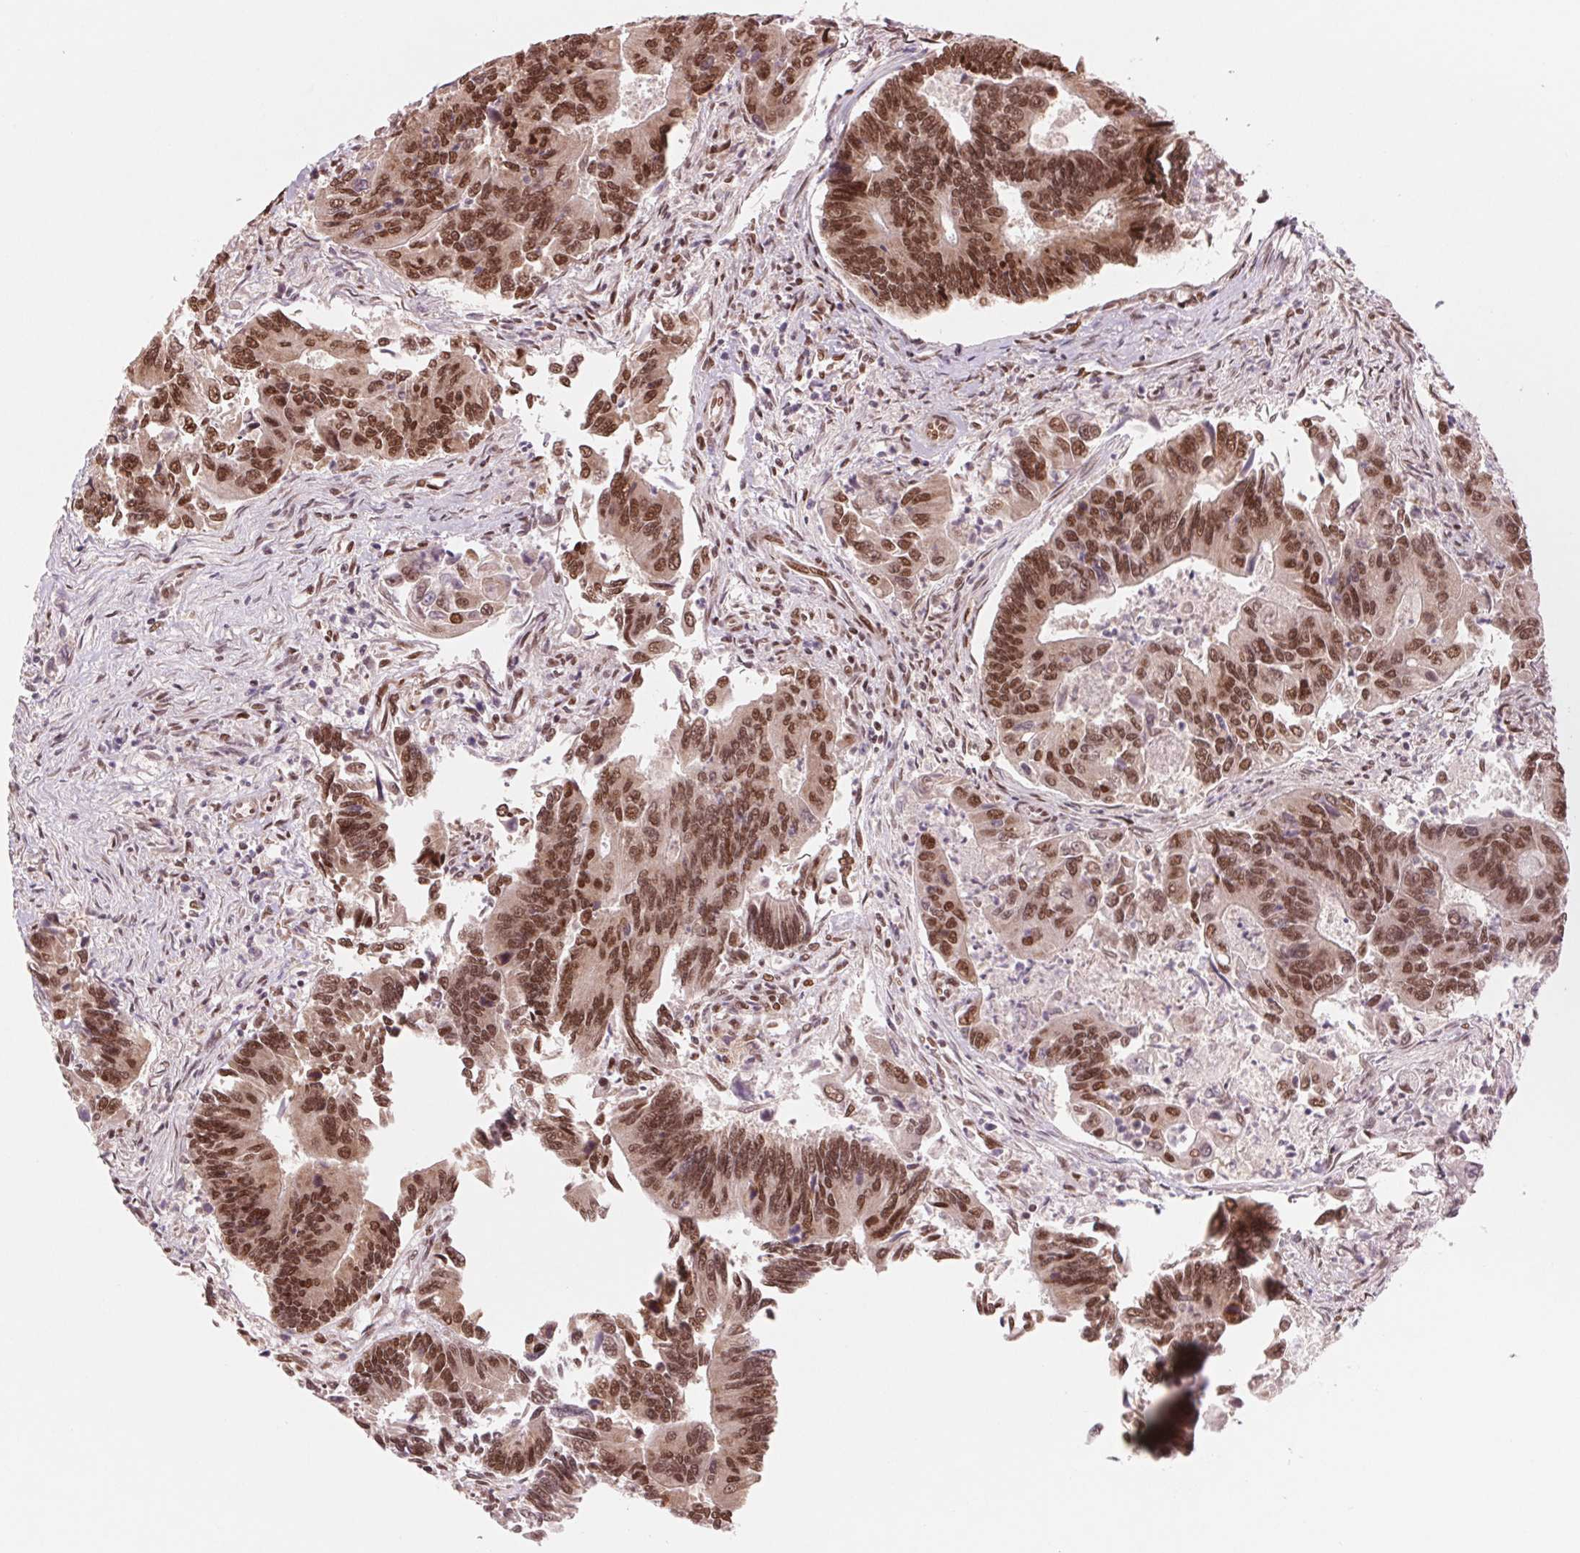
{"staining": {"intensity": "strong", "quantity": ">75%", "location": "nuclear"}, "tissue": "colorectal cancer", "cell_type": "Tumor cells", "image_type": "cancer", "snomed": [{"axis": "morphology", "description": "Adenocarcinoma, NOS"}, {"axis": "topography", "description": "Colon"}], "caption": "A brown stain labels strong nuclear expression of a protein in human adenocarcinoma (colorectal) tumor cells. (Brightfield microscopy of DAB IHC at high magnification).", "gene": "TTLL9", "patient": {"sex": "female", "age": 67}}